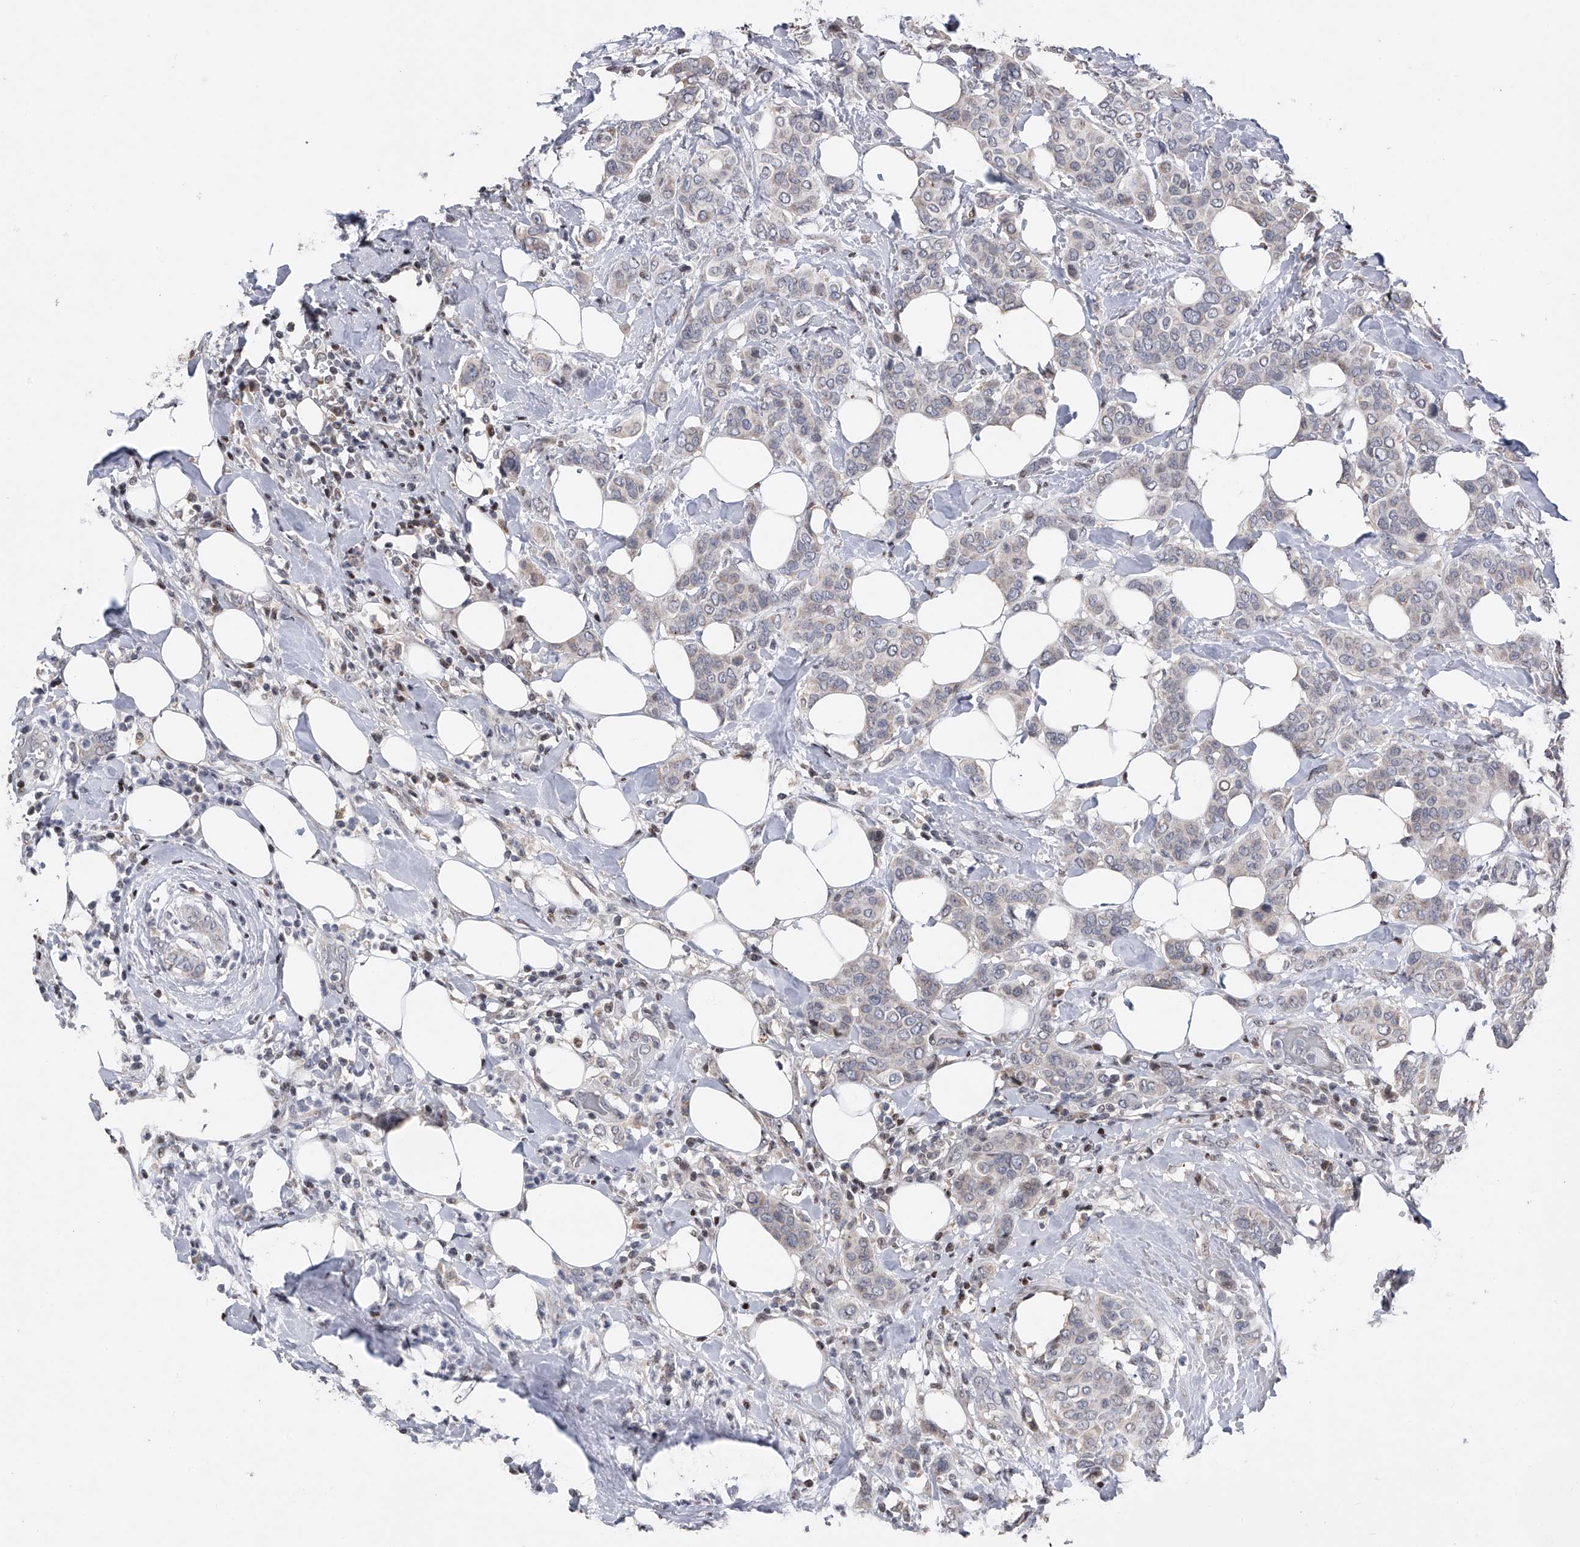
{"staining": {"intensity": "negative", "quantity": "none", "location": "none"}, "tissue": "breast cancer", "cell_type": "Tumor cells", "image_type": "cancer", "snomed": [{"axis": "morphology", "description": "Lobular carcinoma"}, {"axis": "topography", "description": "Breast"}], "caption": "IHC photomicrograph of neoplastic tissue: human breast cancer stained with DAB exhibits no significant protein expression in tumor cells. The staining was performed using DAB to visualize the protein expression in brown, while the nuclei were stained in blue with hematoxylin (Magnification: 20x).", "gene": "RWDD2A", "patient": {"sex": "female", "age": 51}}